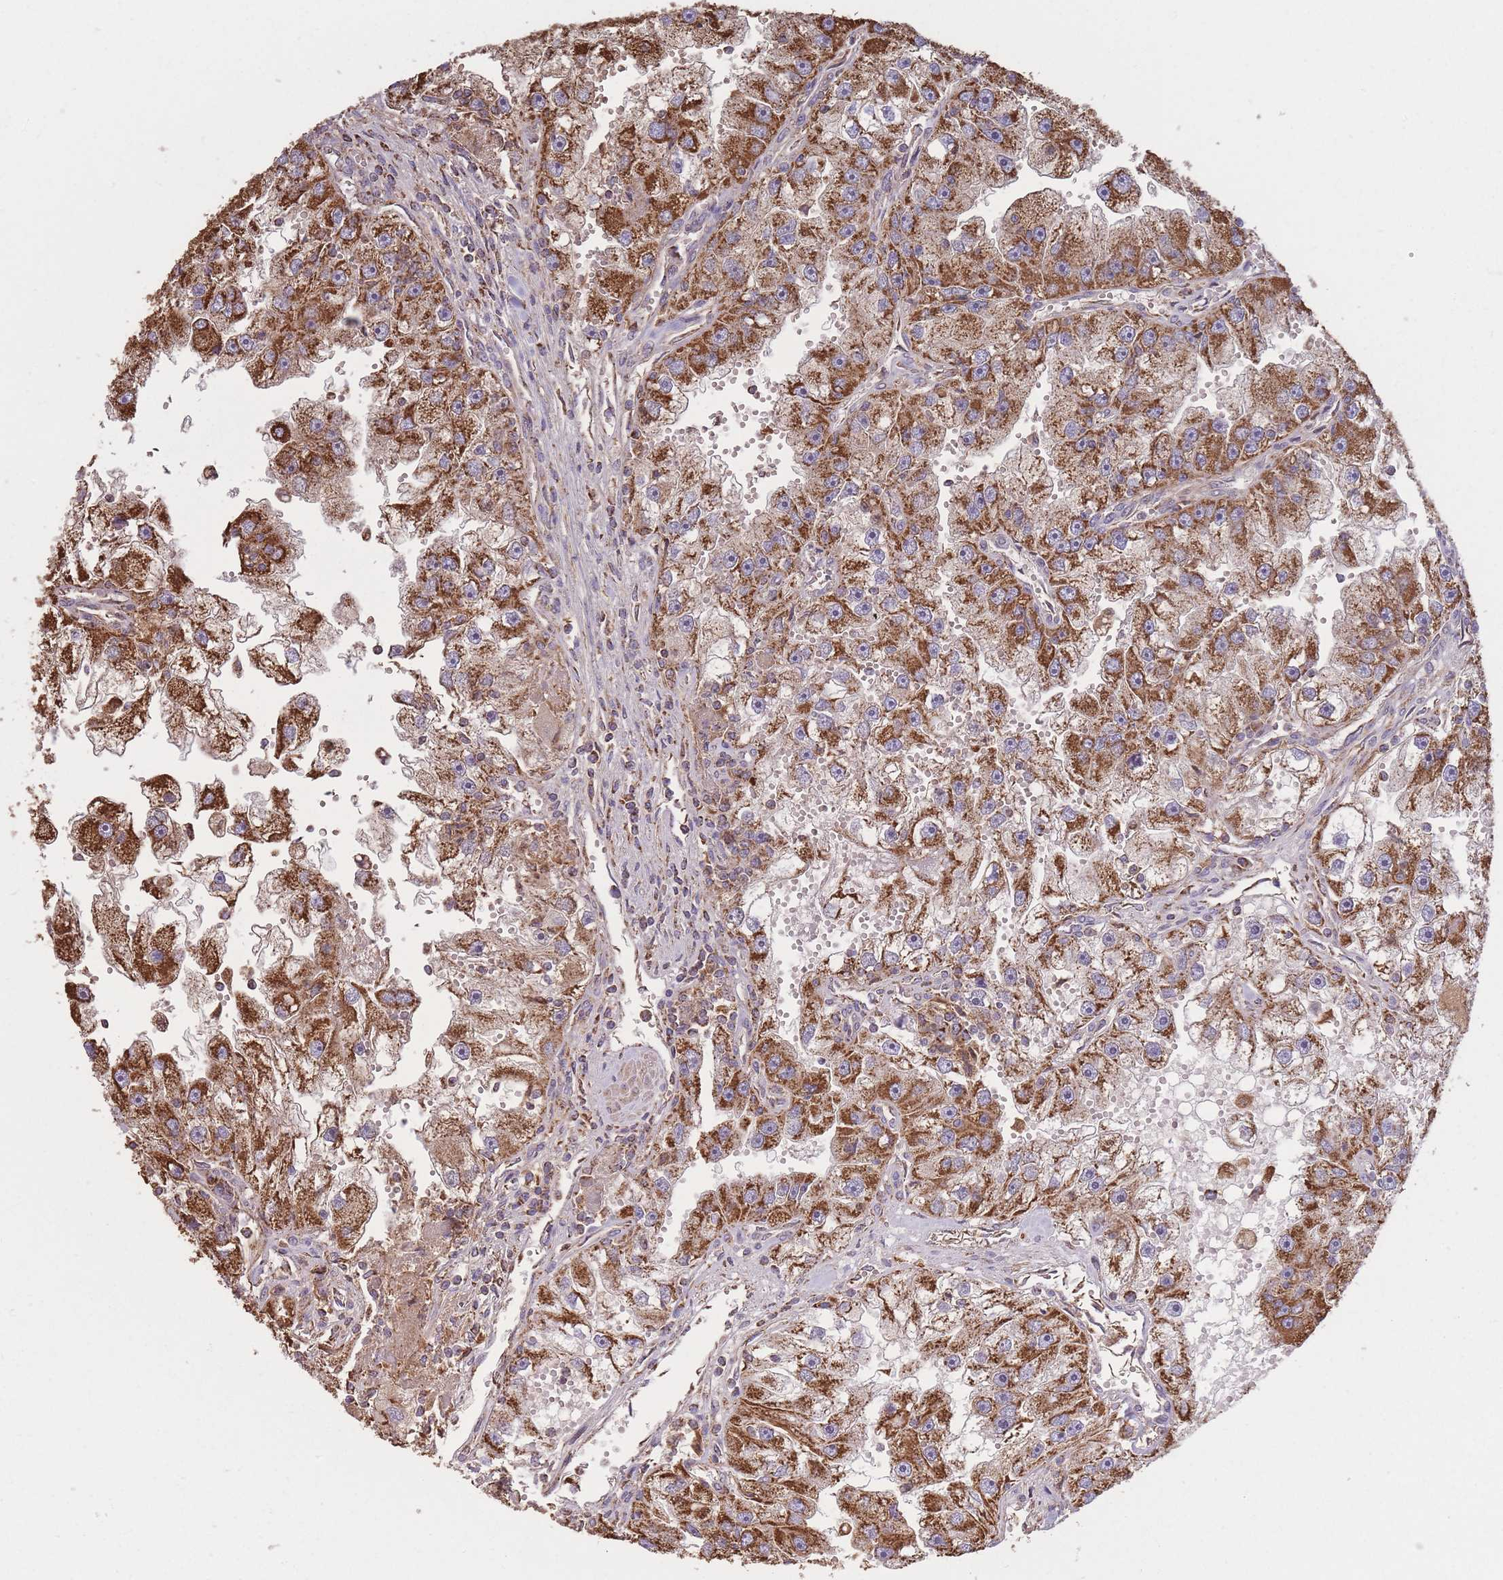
{"staining": {"intensity": "strong", "quantity": ">75%", "location": "cytoplasmic/membranous"}, "tissue": "renal cancer", "cell_type": "Tumor cells", "image_type": "cancer", "snomed": [{"axis": "morphology", "description": "Adenocarcinoma, NOS"}, {"axis": "topography", "description": "Kidney"}], "caption": "Immunohistochemistry (IHC) micrograph of adenocarcinoma (renal) stained for a protein (brown), which reveals high levels of strong cytoplasmic/membranous staining in approximately >75% of tumor cells.", "gene": "KIF16B", "patient": {"sex": "male", "age": 63}}